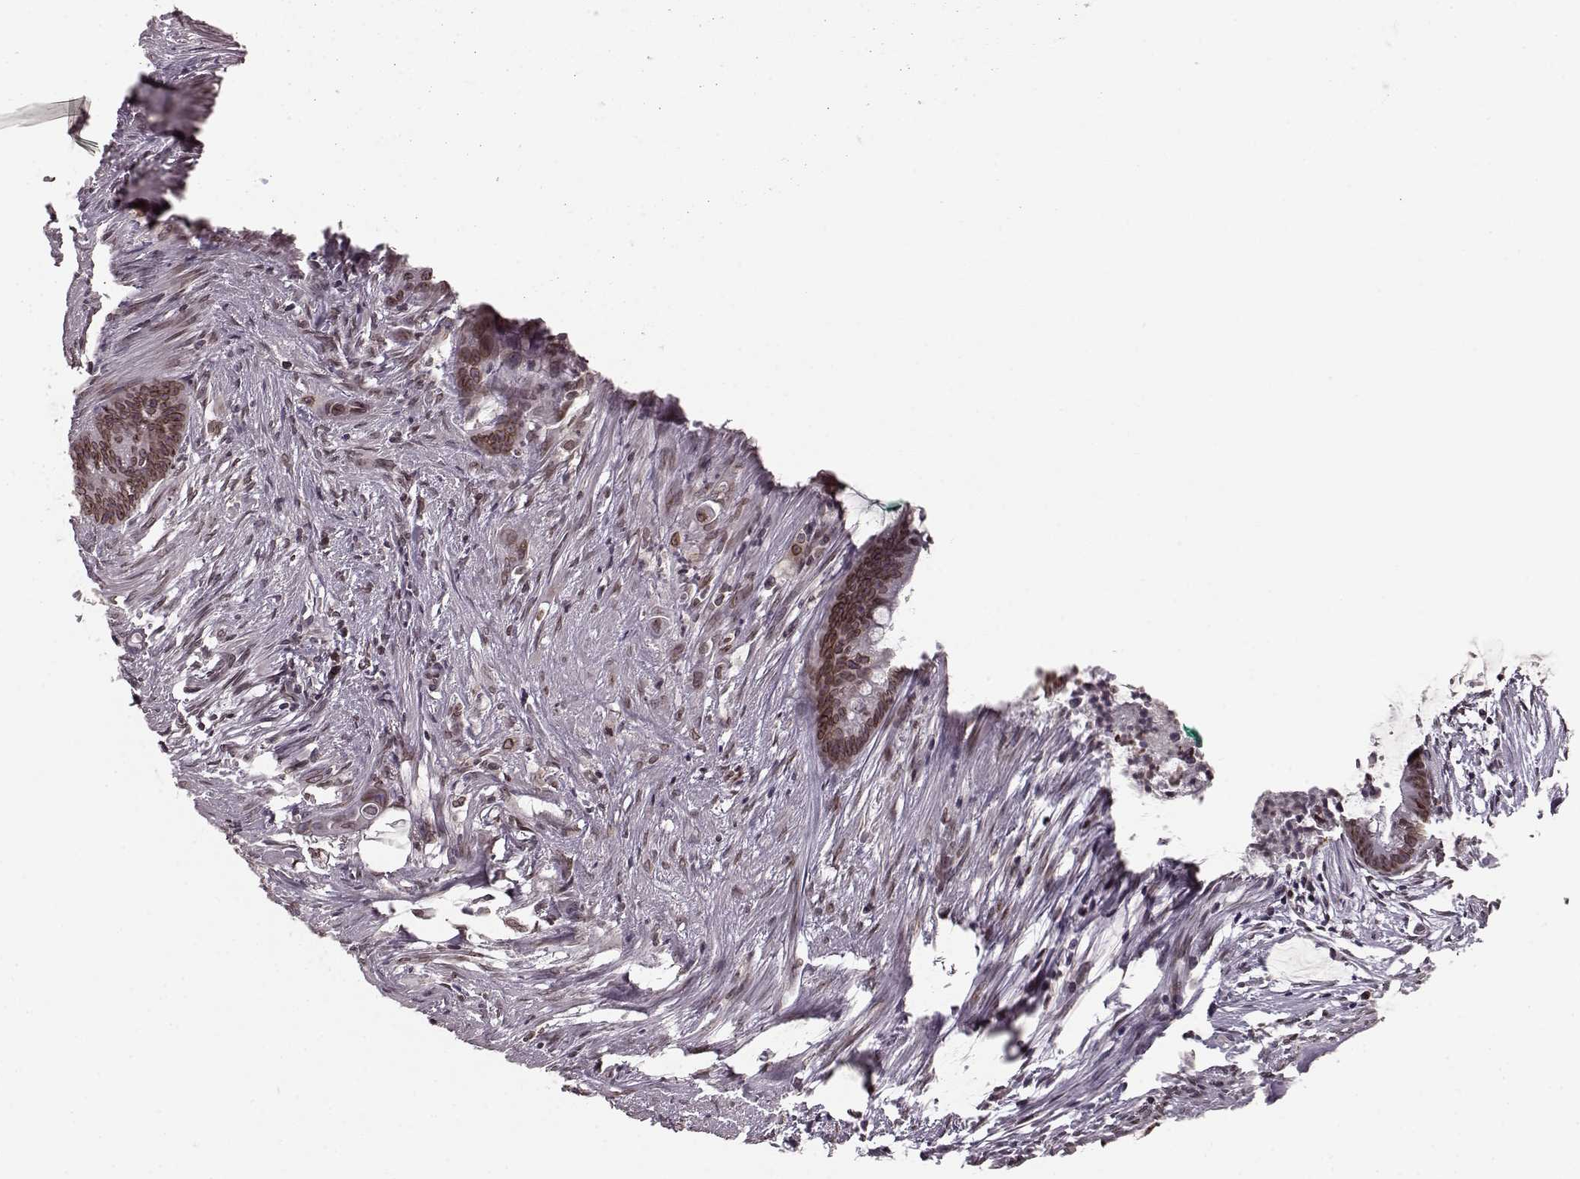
{"staining": {"intensity": "moderate", "quantity": ">75%", "location": "cytoplasmic/membranous,nuclear"}, "tissue": "colorectal cancer", "cell_type": "Tumor cells", "image_type": "cancer", "snomed": [{"axis": "morphology", "description": "Adenocarcinoma, NOS"}, {"axis": "topography", "description": "Colon"}], "caption": "High-magnification brightfield microscopy of colorectal adenocarcinoma stained with DAB (brown) and counterstained with hematoxylin (blue). tumor cells exhibit moderate cytoplasmic/membranous and nuclear staining is seen in approximately>75% of cells.", "gene": "DCAF12", "patient": {"sex": "male", "age": 62}}